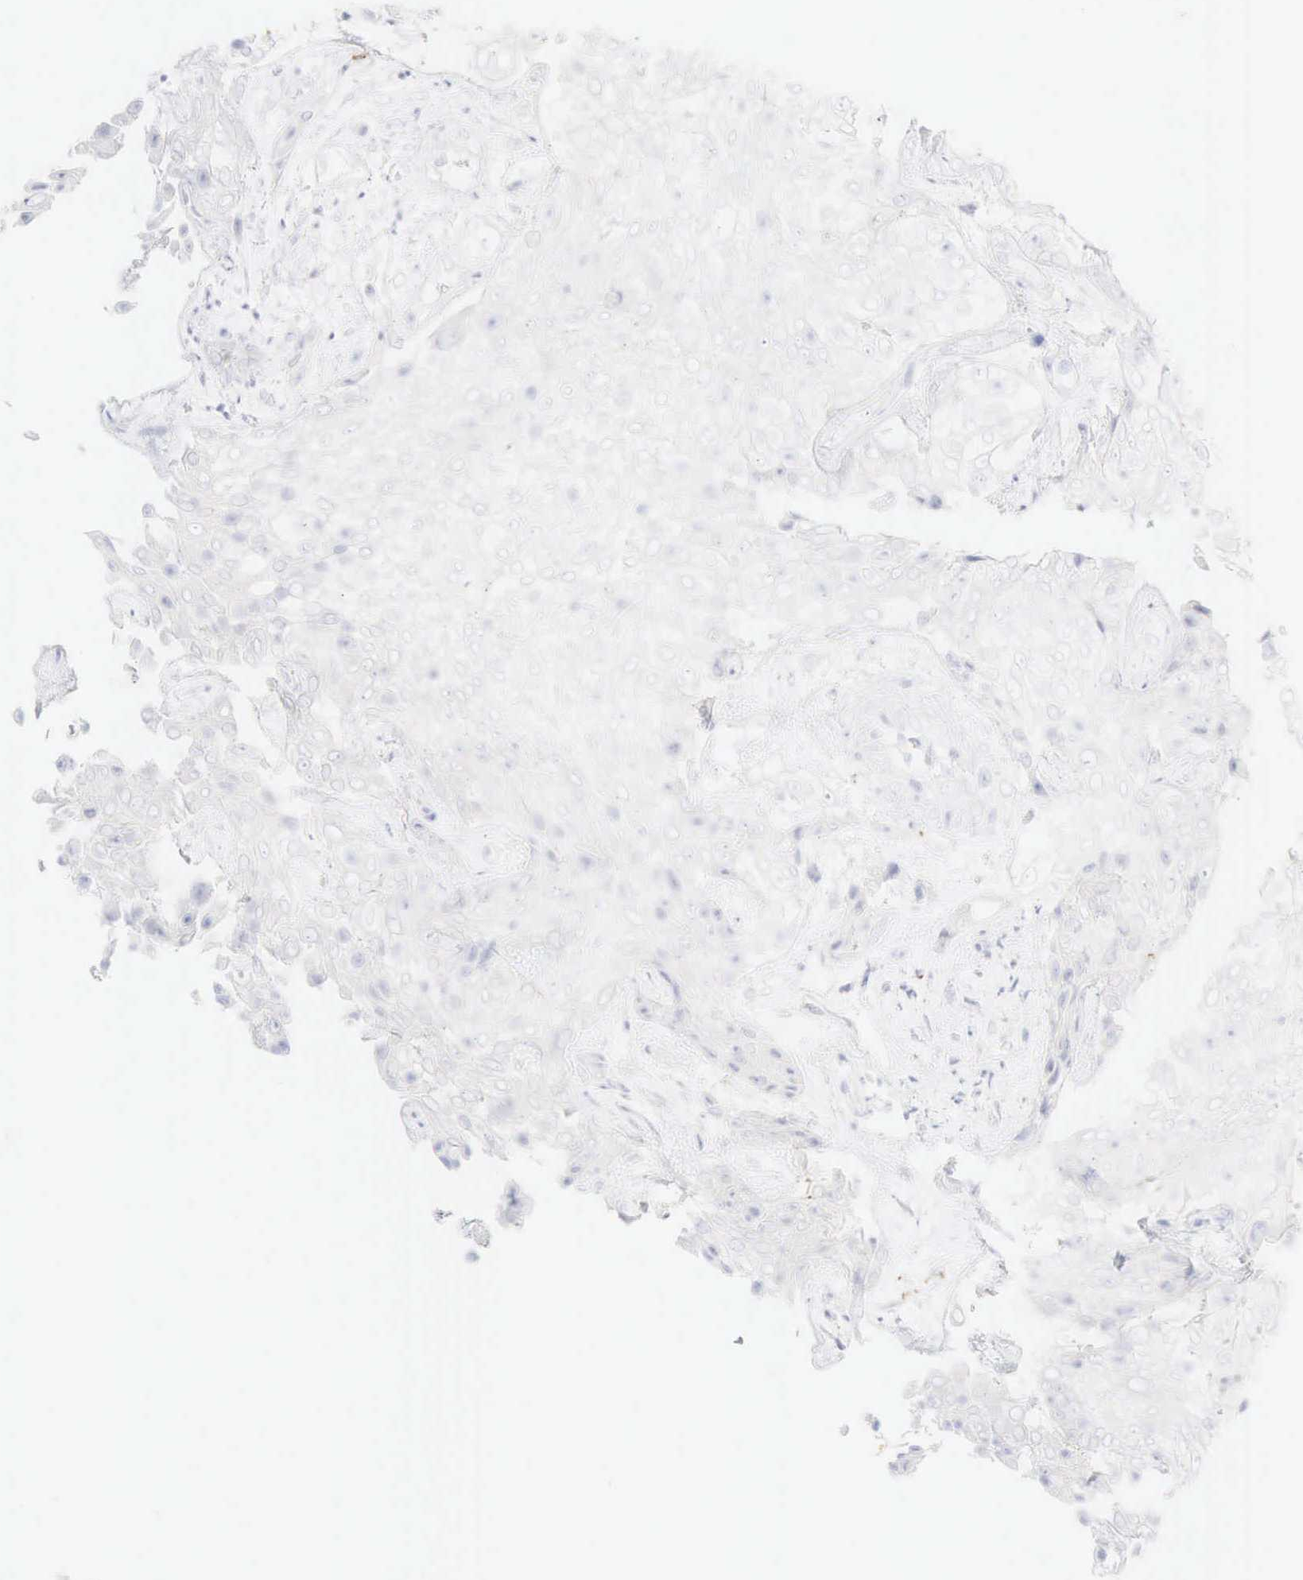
{"staining": {"intensity": "negative", "quantity": "none", "location": "none"}, "tissue": "urothelial cancer", "cell_type": "Tumor cells", "image_type": "cancer", "snomed": [{"axis": "morphology", "description": "Urothelial carcinoma, High grade"}, {"axis": "topography", "description": "Urinary bladder"}], "caption": "This is an immunohistochemistry (IHC) photomicrograph of human urothelial cancer. There is no staining in tumor cells.", "gene": "CD8A", "patient": {"sex": "male", "age": 56}}